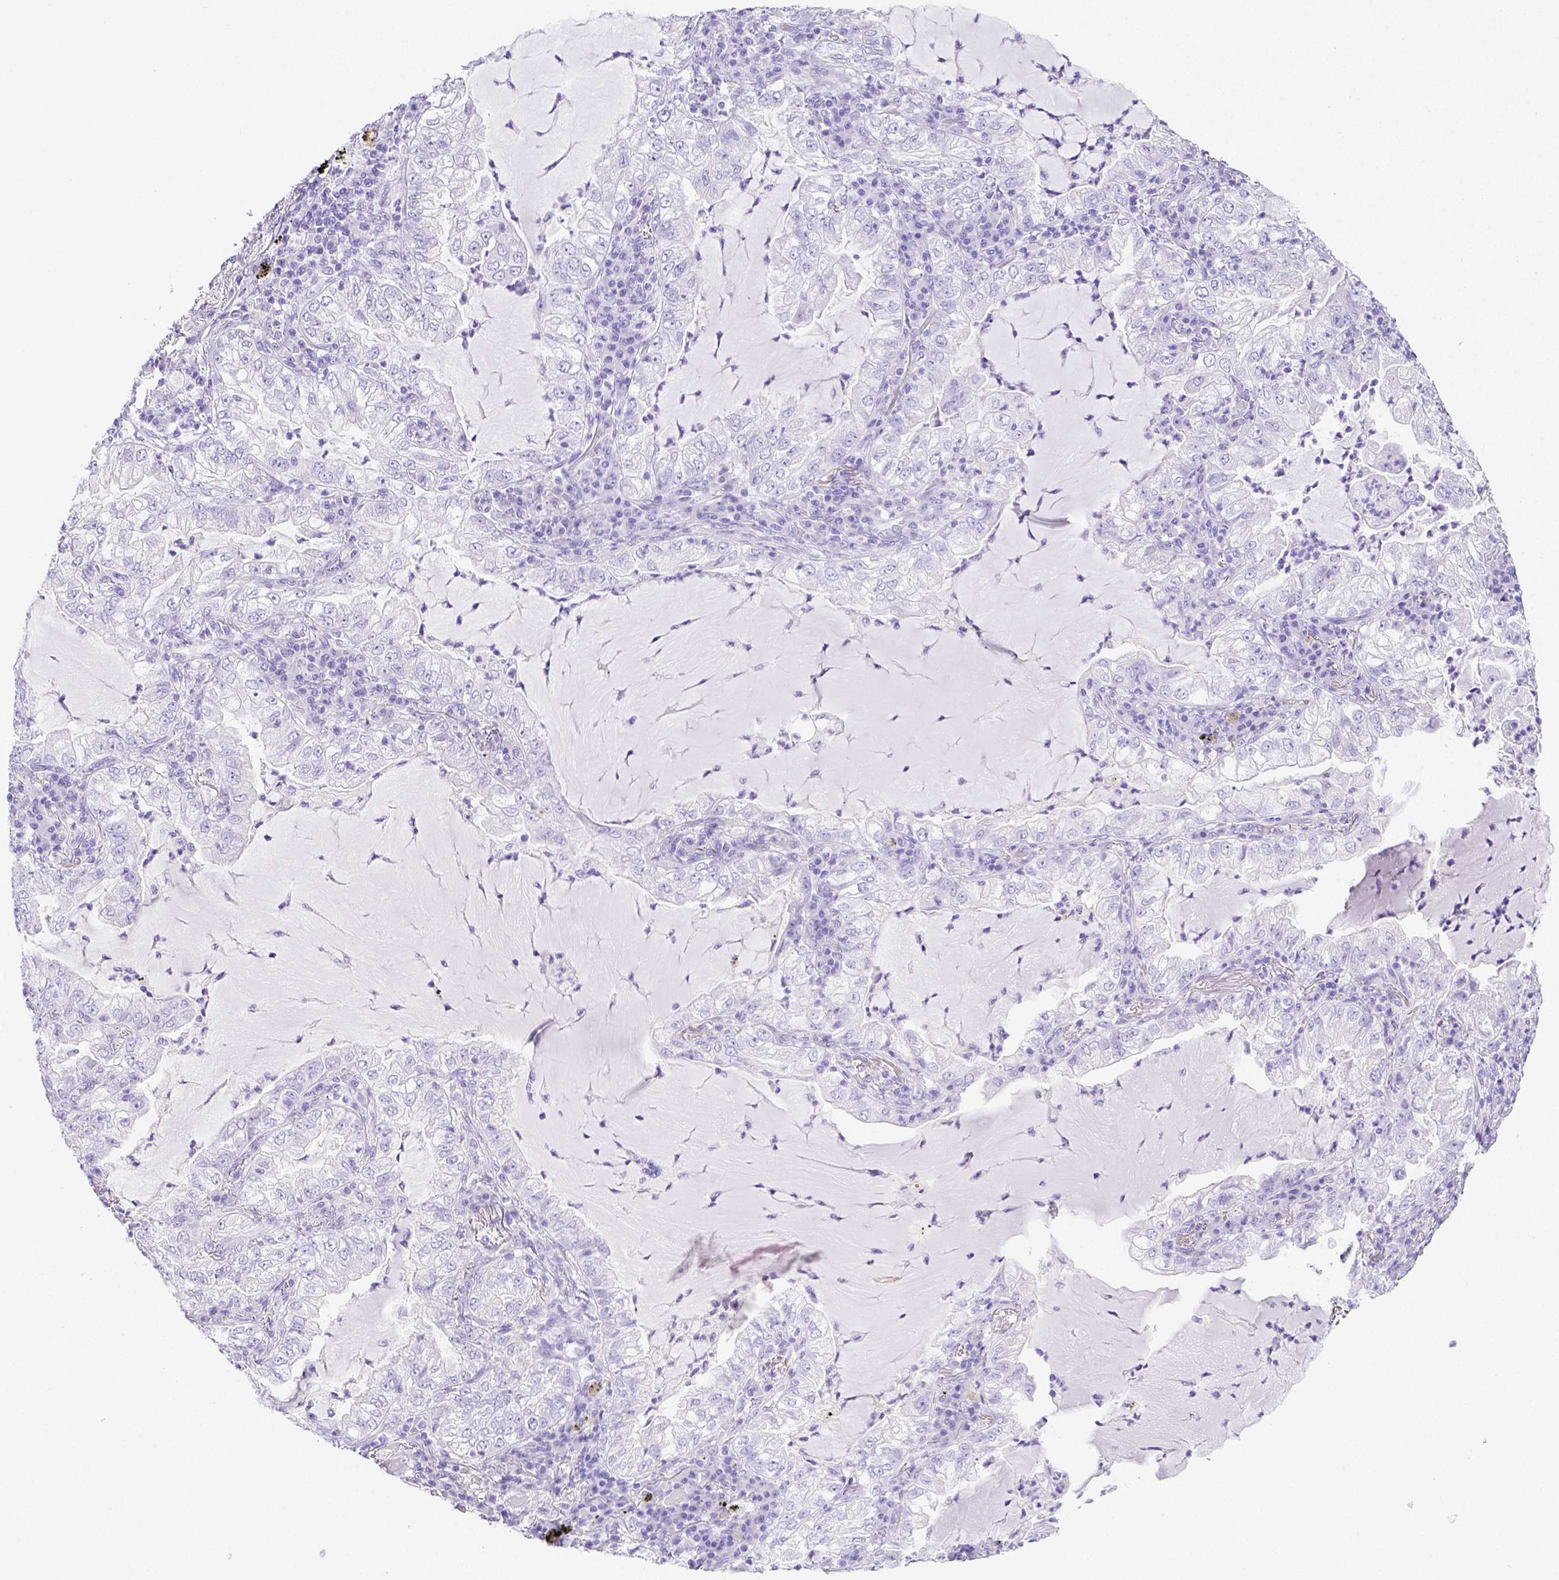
{"staining": {"intensity": "negative", "quantity": "none", "location": "none"}, "tissue": "lung cancer", "cell_type": "Tumor cells", "image_type": "cancer", "snomed": [{"axis": "morphology", "description": "Adenocarcinoma, NOS"}, {"axis": "topography", "description": "Lung"}], "caption": "This is an immunohistochemistry (IHC) image of human lung cancer. There is no positivity in tumor cells.", "gene": "ARHGAP36", "patient": {"sex": "female", "age": 73}}